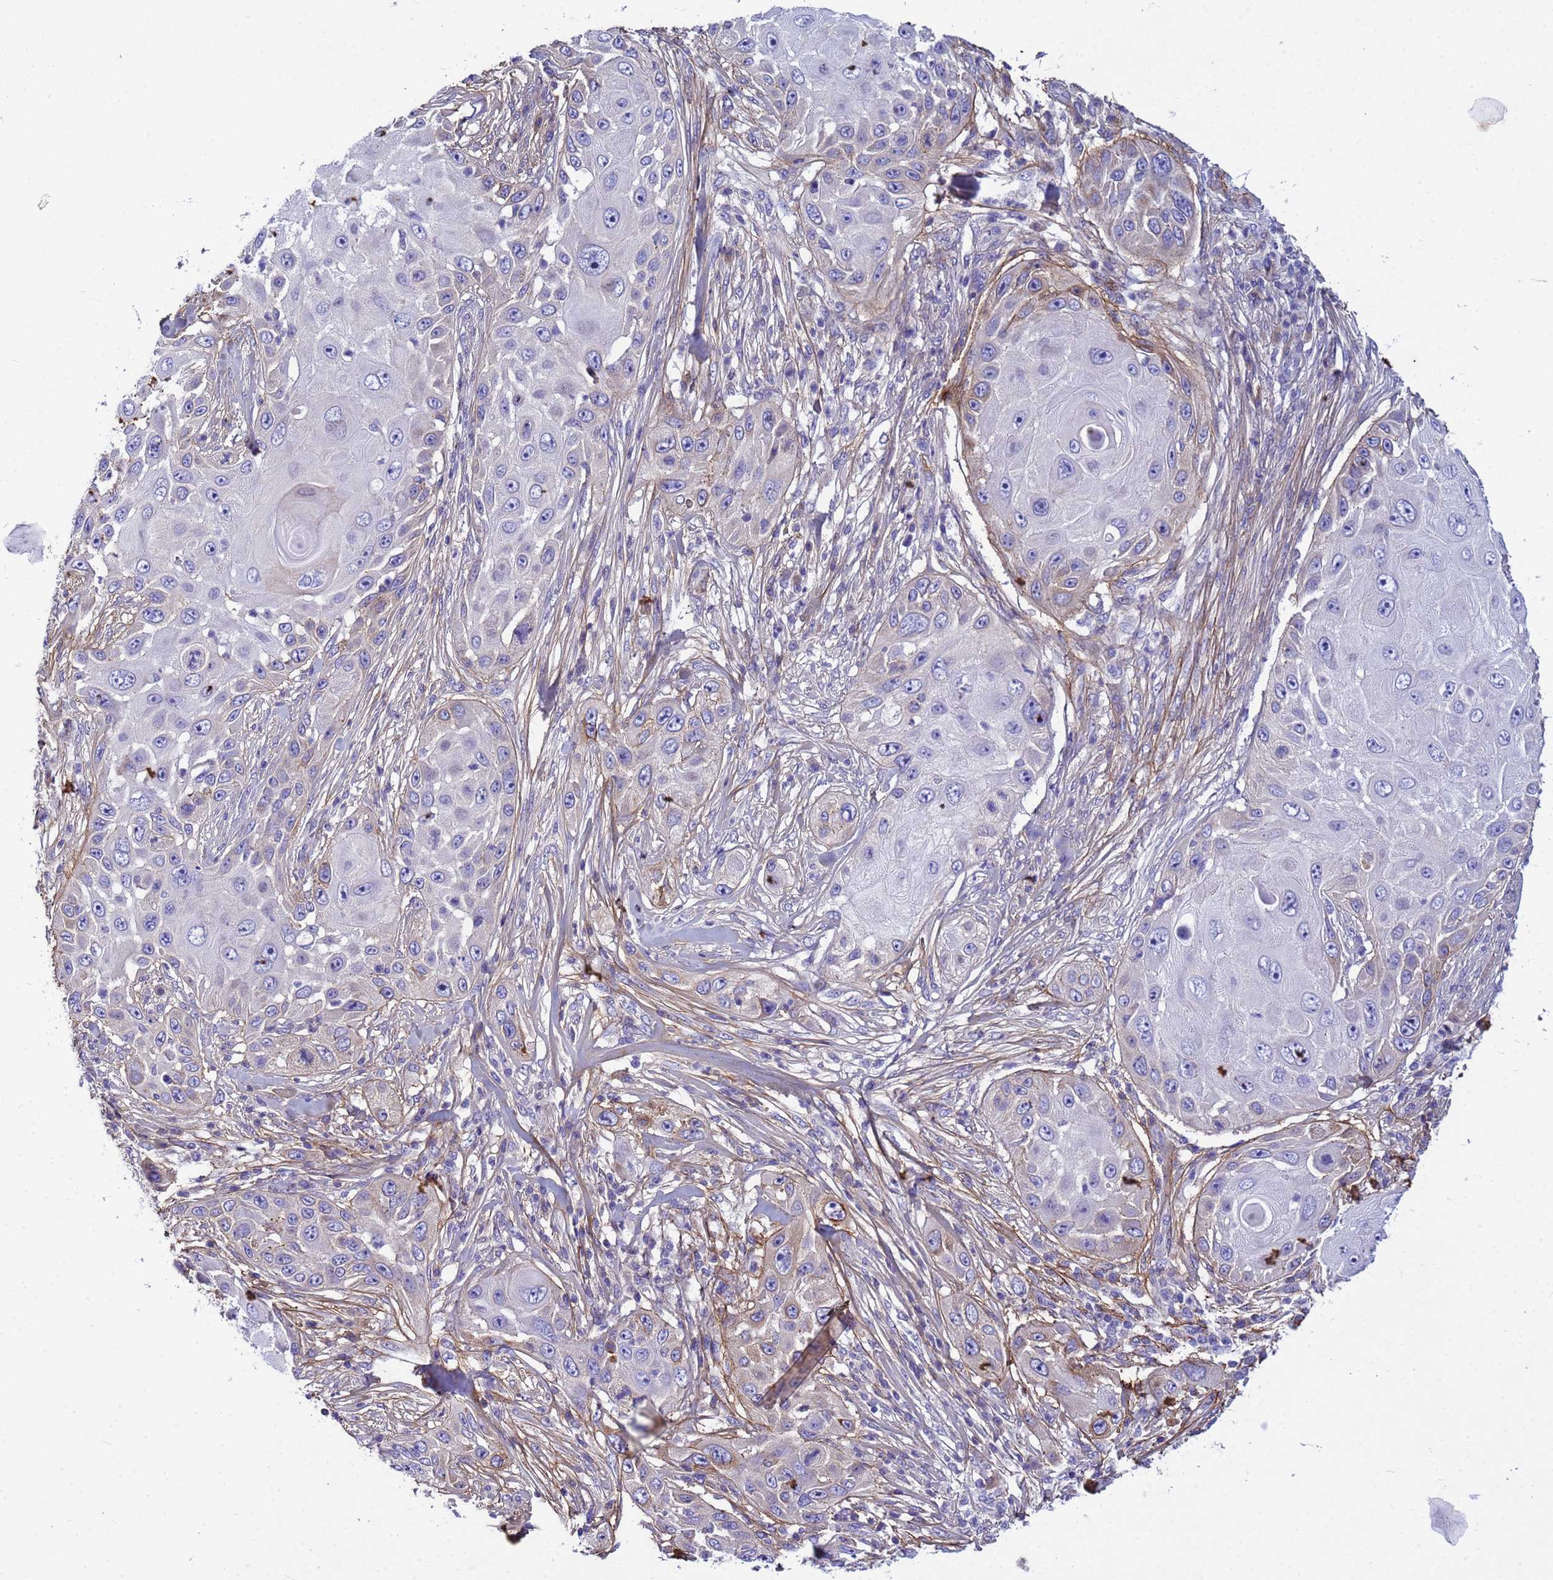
{"staining": {"intensity": "negative", "quantity": "none", "location": "none"}, "tissue": "skin cancer", "cell_type": "Tumor cells", "image_type": "cancer", "snomed": [{"axis": "morphology", "description": "Squamous cell carcinoma, NOS"}, {"axis": "topography", "description": "Skin"}], "caption": "An image of squamous cell carcinoma (skin) stained for a protein demonstrates no brown staining in tumor cells. (DAB (3,3'-diaminobenzidine) immunohistochemistry visualized using brightfield microscopy, high magnification).", "gene": "P2RX7", "patient": {"sex": "female", "age": 44}}